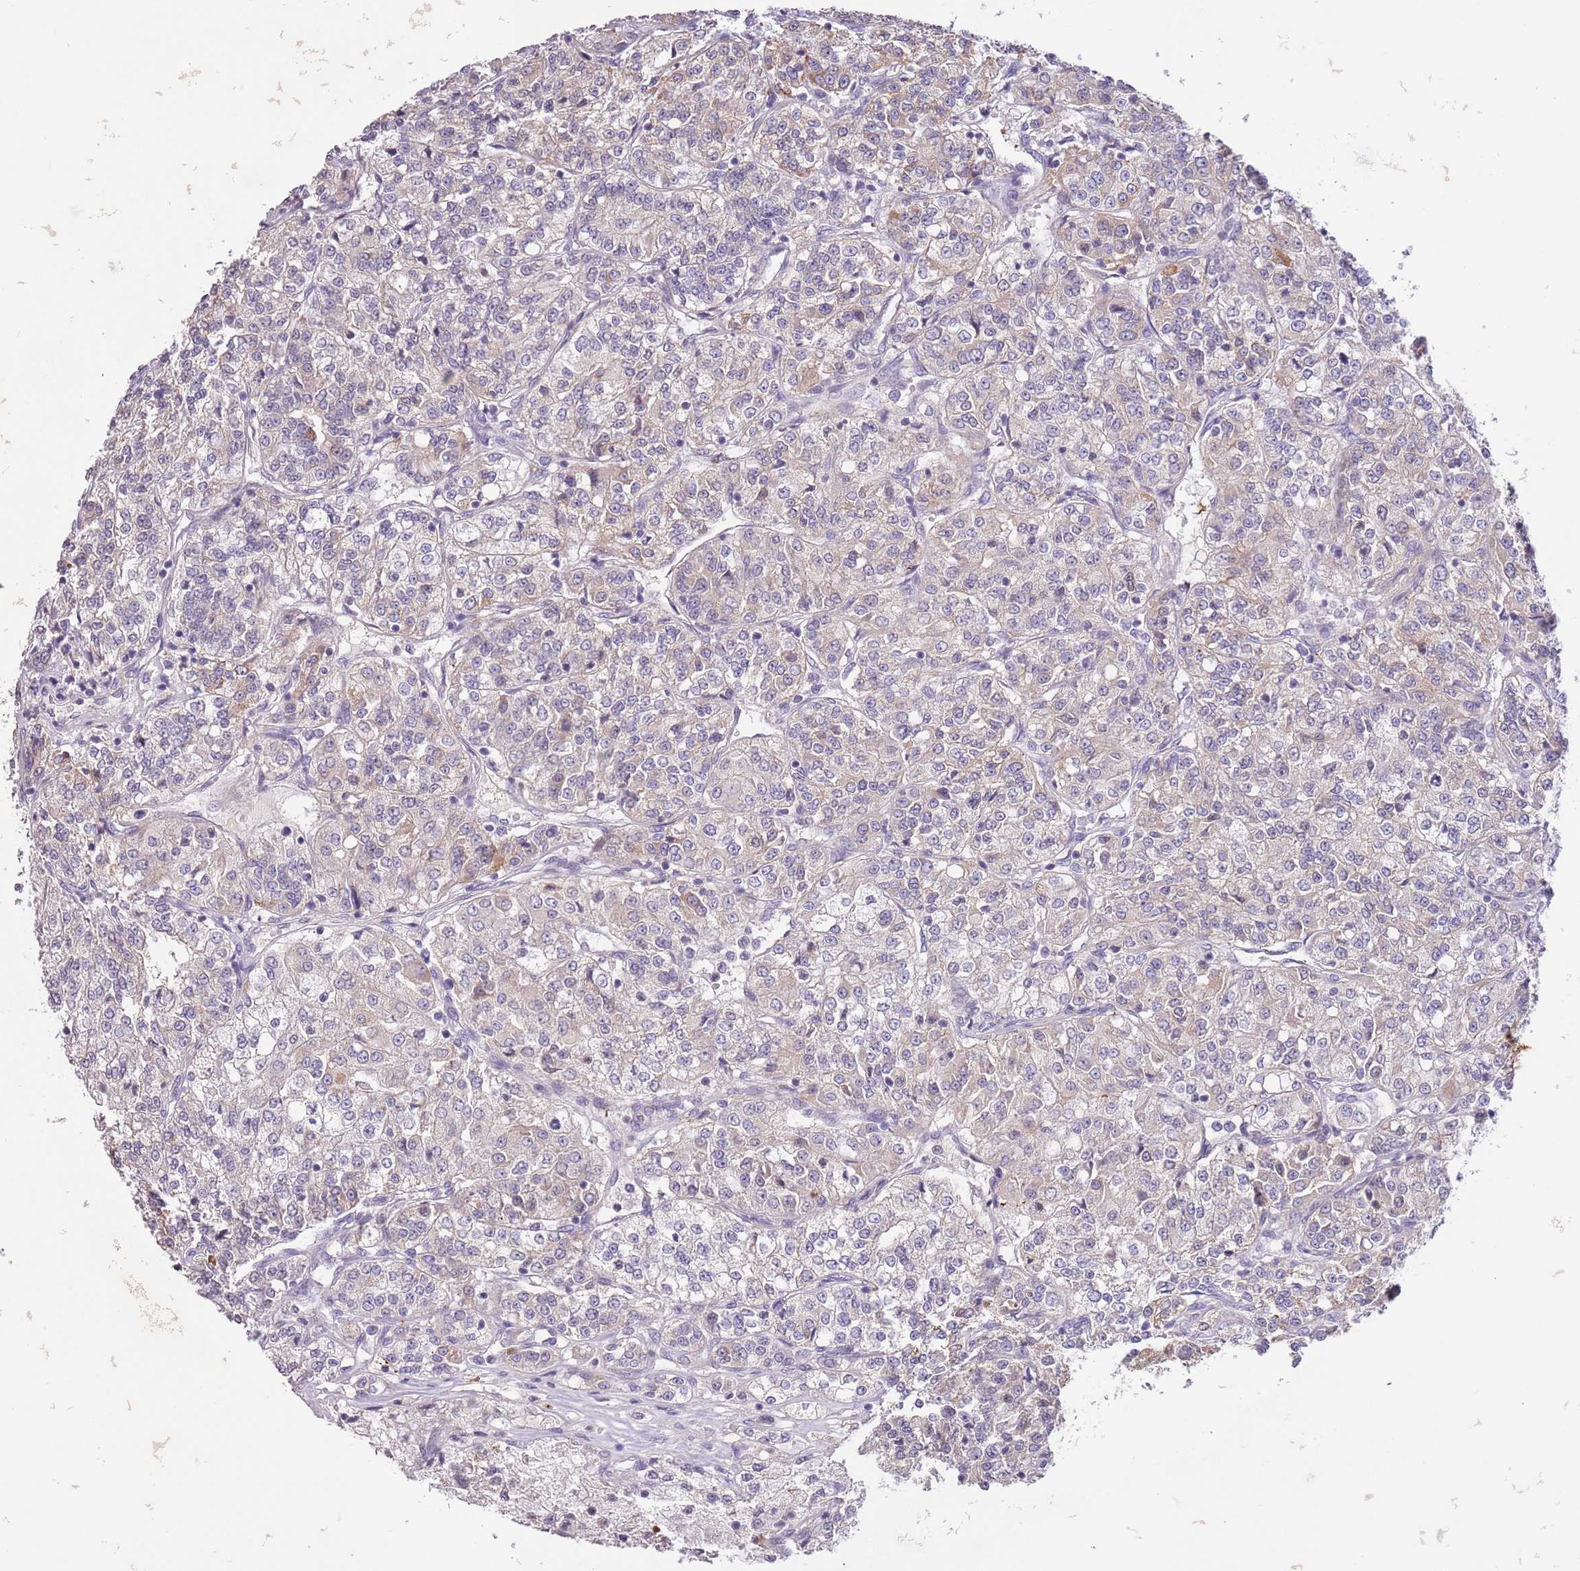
{"staining": {"intensity": "negative", "quantity": "none", "location": "none"}, "tissue": "renal cancer", "cell_type": "Tumor cells", "image_type": "cancer", "snomed": [{"axis": "morphology", "description": "Adenocarcinoma, NOS"}, {"axis": "topography", "description": "Kidney"}], "caption": "High magnification brightfield microscopy of adenocarcinoma (renal) stained with DAB (brown) and counterstained with hematoxylin (blue): tumor cells show no significant positivity. (Immunohistochemistry, brightfield microscopy, high magnification).", "gene": "ZNF658", "patient": {"sex": "female", "age": 63}}